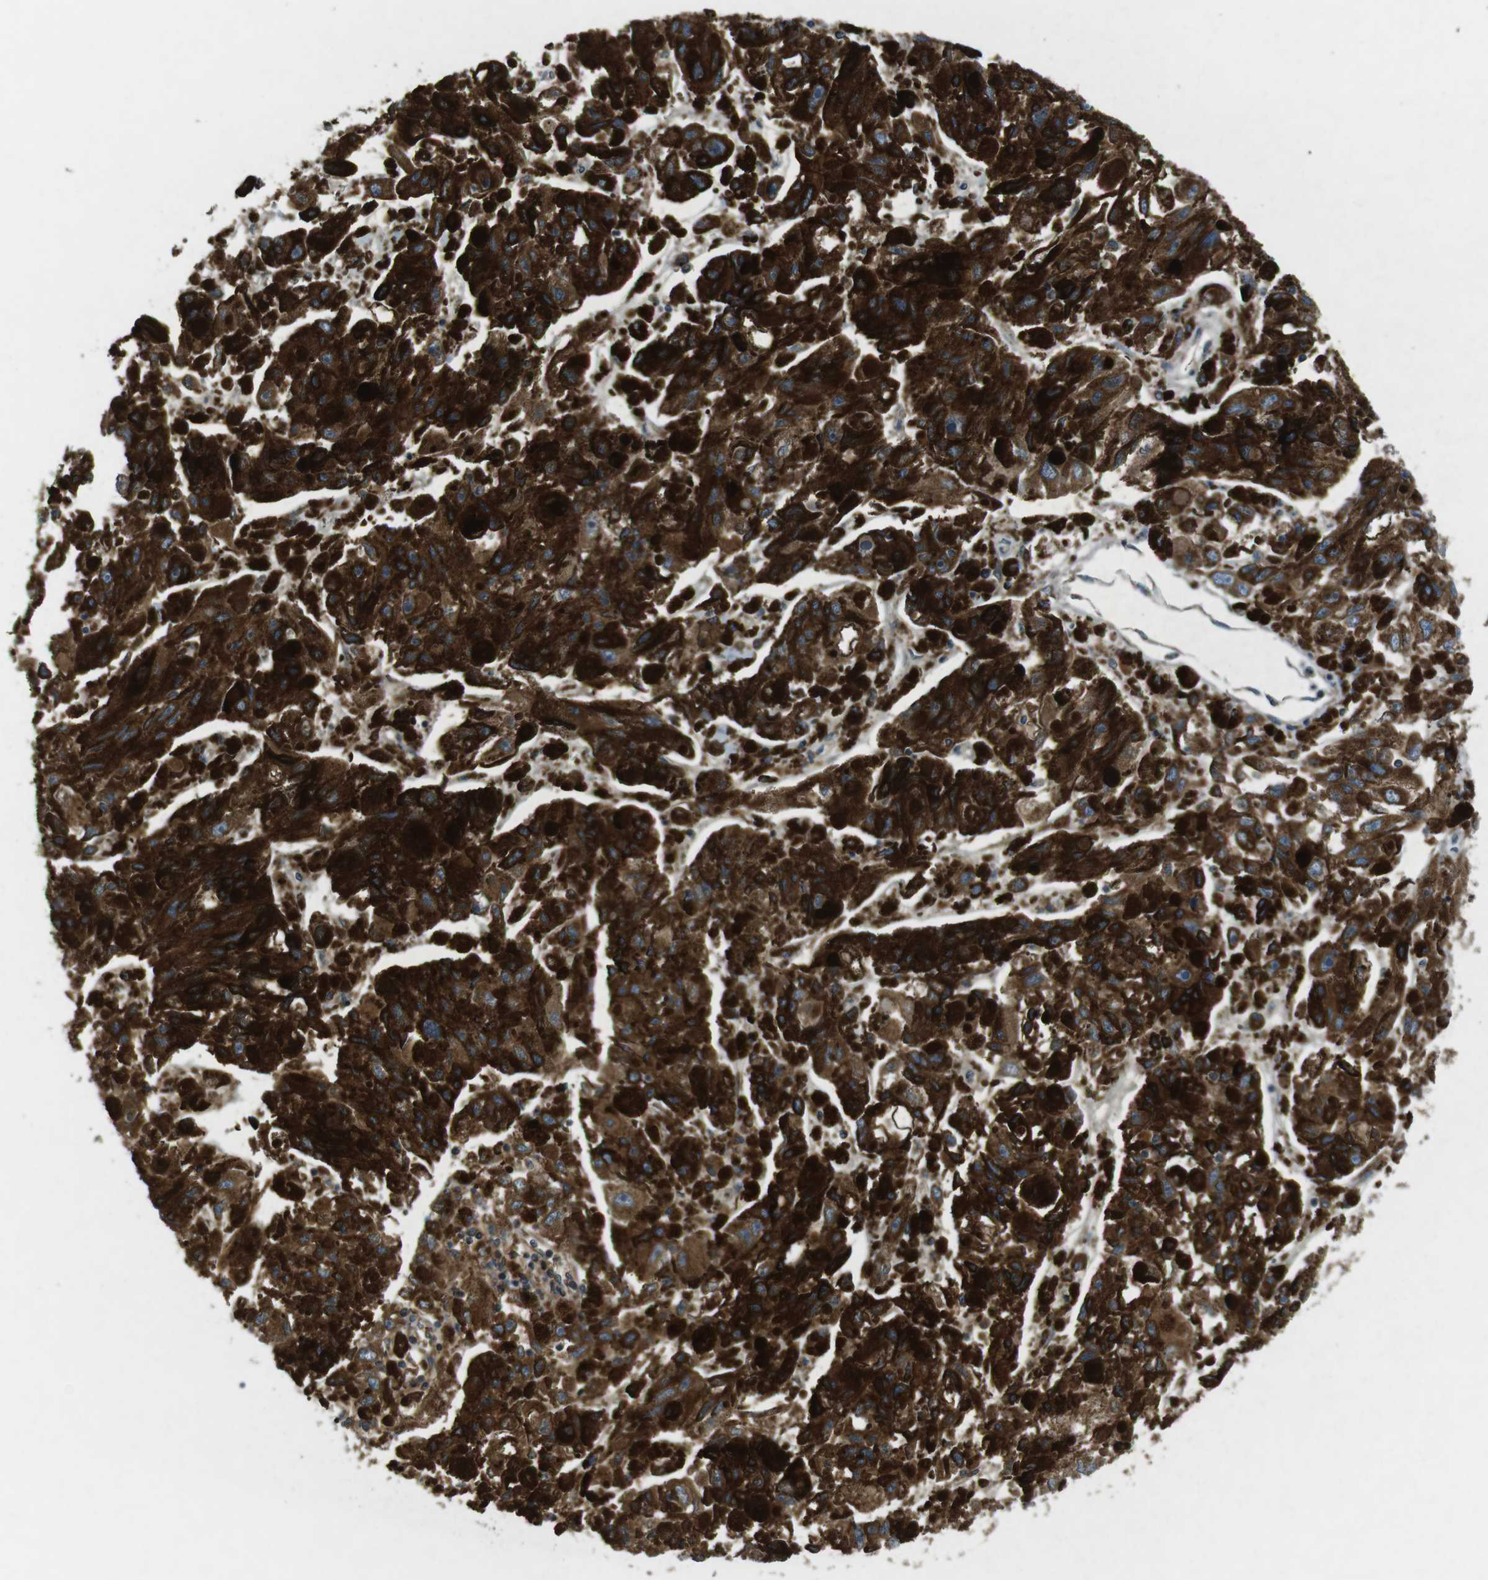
{"staining": {"intensity": "strong", "quantity": ">75%", "location": "cytoplasmic/membranous"}, "tissue": "melanoma", "cell_type": "Tumor cells", "image_type": "cancer", "snomed": [{"axis": "morphology", "description": "Malignant melanoma, NOS"}, {"axis": "topography", "description": "Skin"}], "caption": "Melanoma was stained to show a protein in brown. There is high levels of strong cytoplasmic/membranous positivity in approximately >75% of tumor cells.", "gene": "BACE1", "patient": {"sex": "female", "age": 104}}